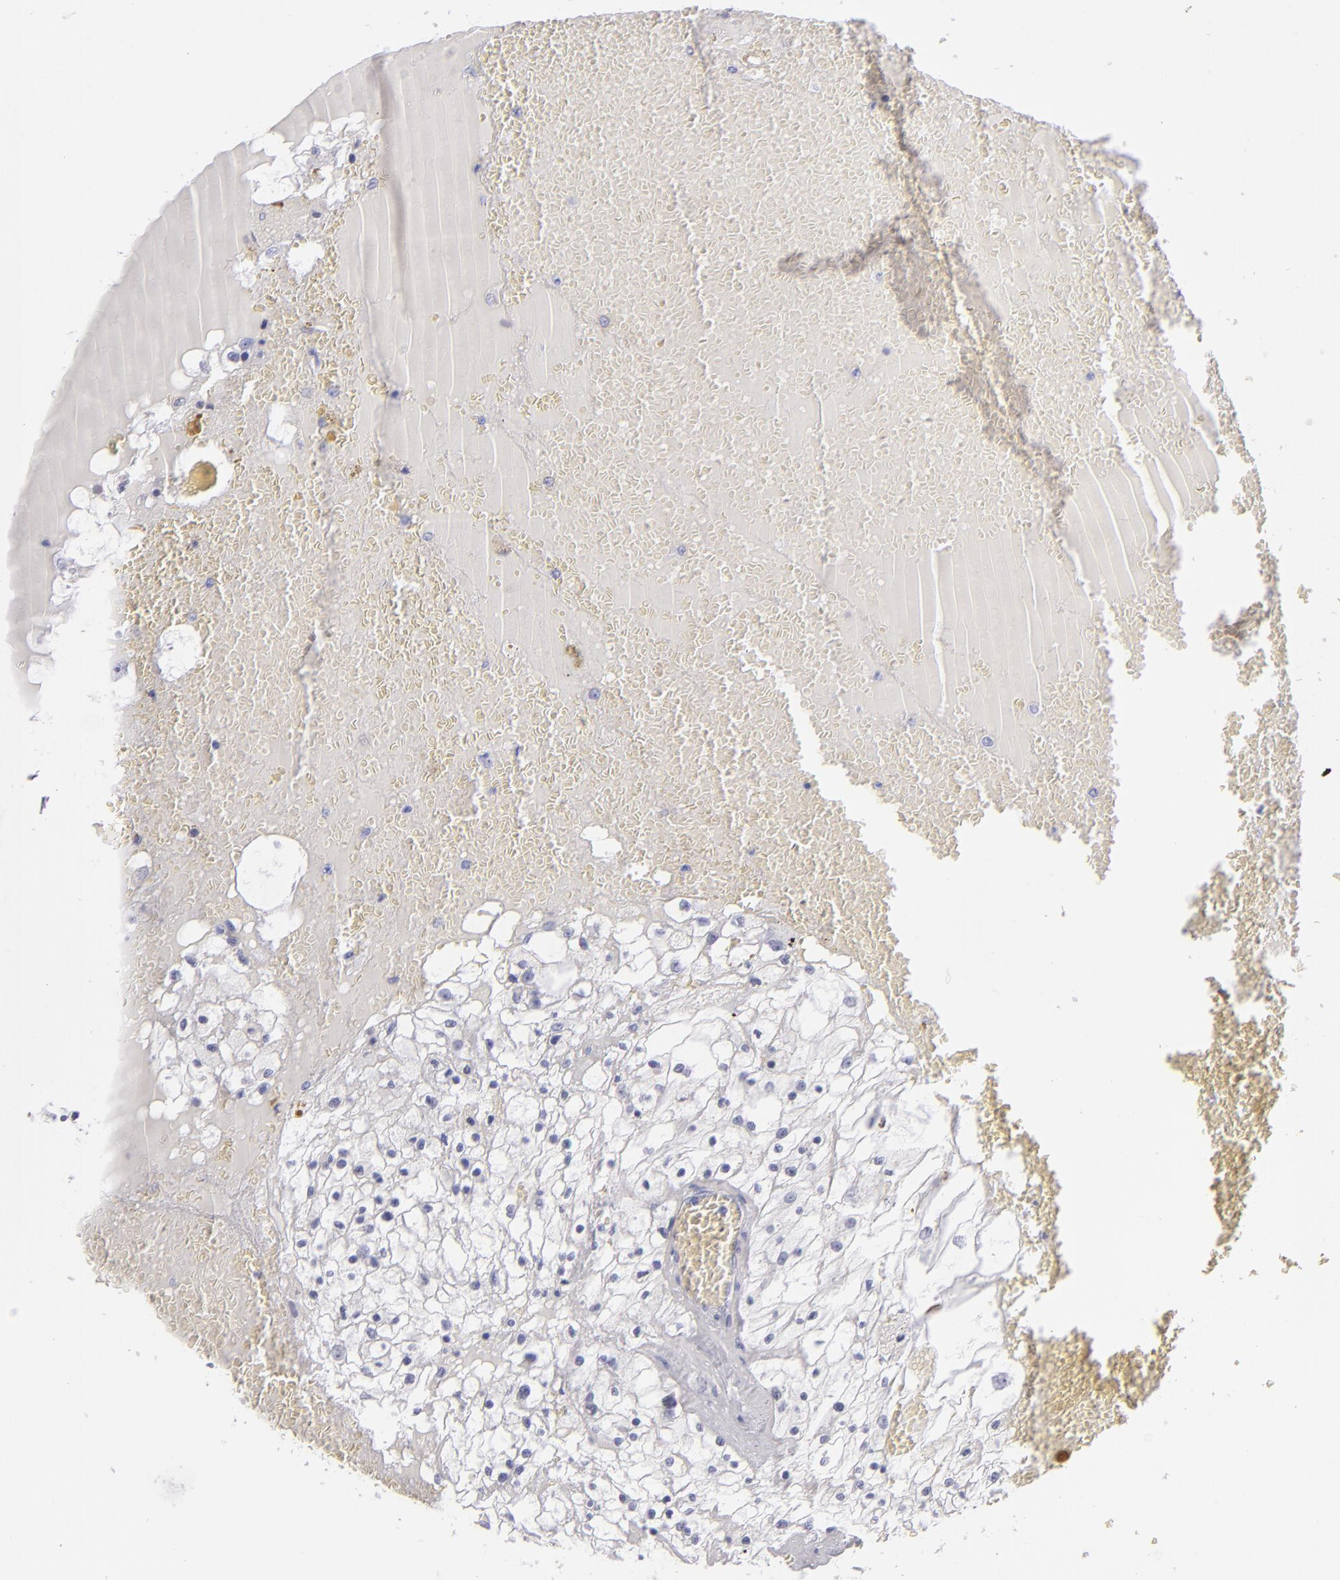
{"staining": {"intensity": "negative", "quantity": "none", "location": "none"}, "tissue": "renal cancer", "cell_type": "Tumor cells", "image_type": "cancer", "snomed": [{"axis": "morphology", "description": "Adenocarcinoma, NOS"}, {"axis": "topography", "description": "Kidney"}], "caption": "DAB (3,3'-diaminobenzidine) immunohistochemical staining of human renal cancer demonstrates no significant expression in tumor cells.", "gene": "VIL1", "patient": {"sex": "male", "age": 61}}